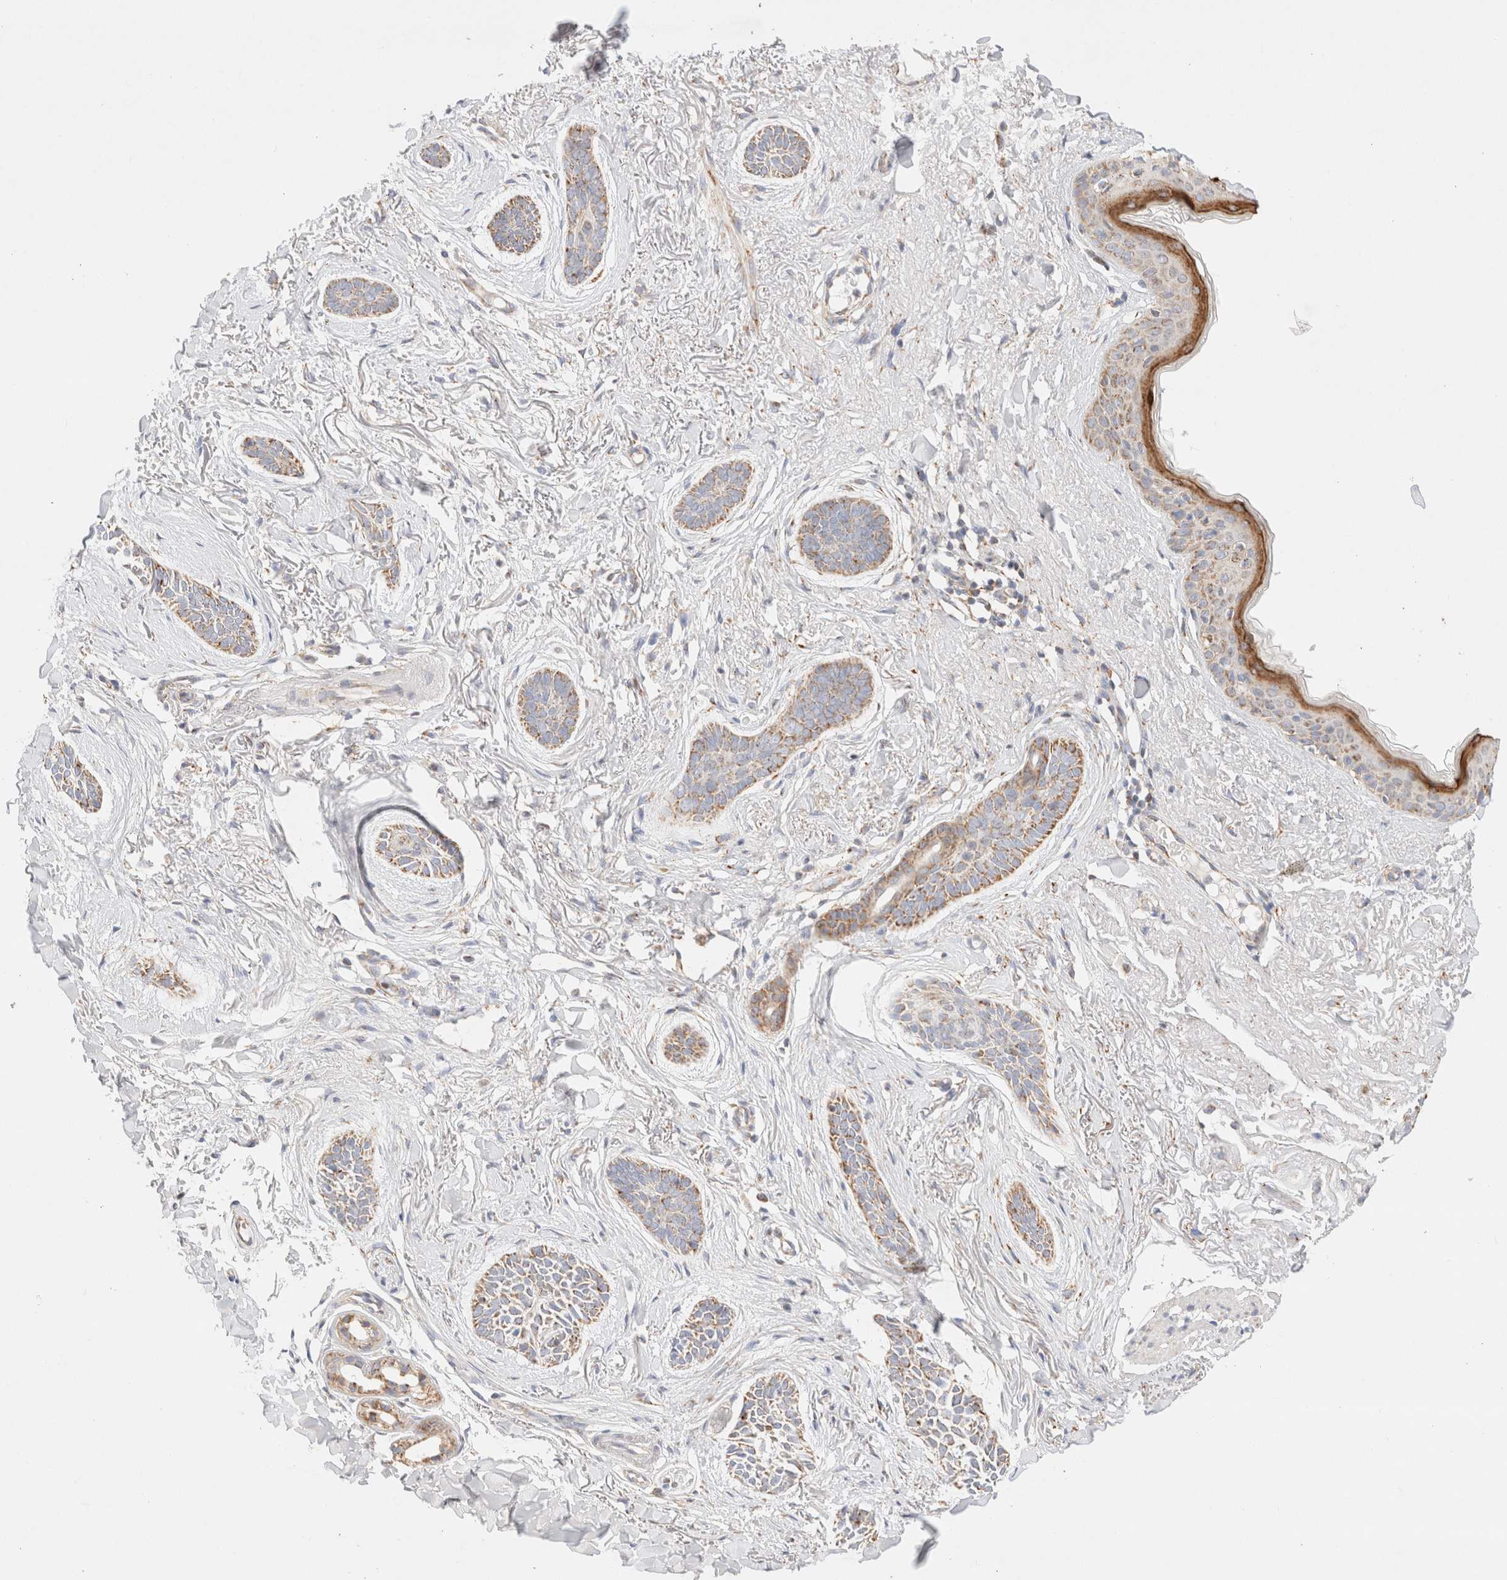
{"staining": {"intensity": "weak", "quantity": ">75%", "location": "cytoplasmic/membranous"}, "tissue": "skin cancer", "cell_type": "Tumor cells", "image_type": "cancer", "snomed": [{"axis": "morphology", "description": "Basal cell carcinoma"}, {"axis": "topography", "description": "Skin"}], "caption": "Immunohistochemical staining of human skin basal cell carcinoma shows low levels of weak cytoplasmic/membranous protein positivity in approximately >75% of tumor cells.", "gene": "PHB2", "patient": {"sex": "female", "age": 84}}